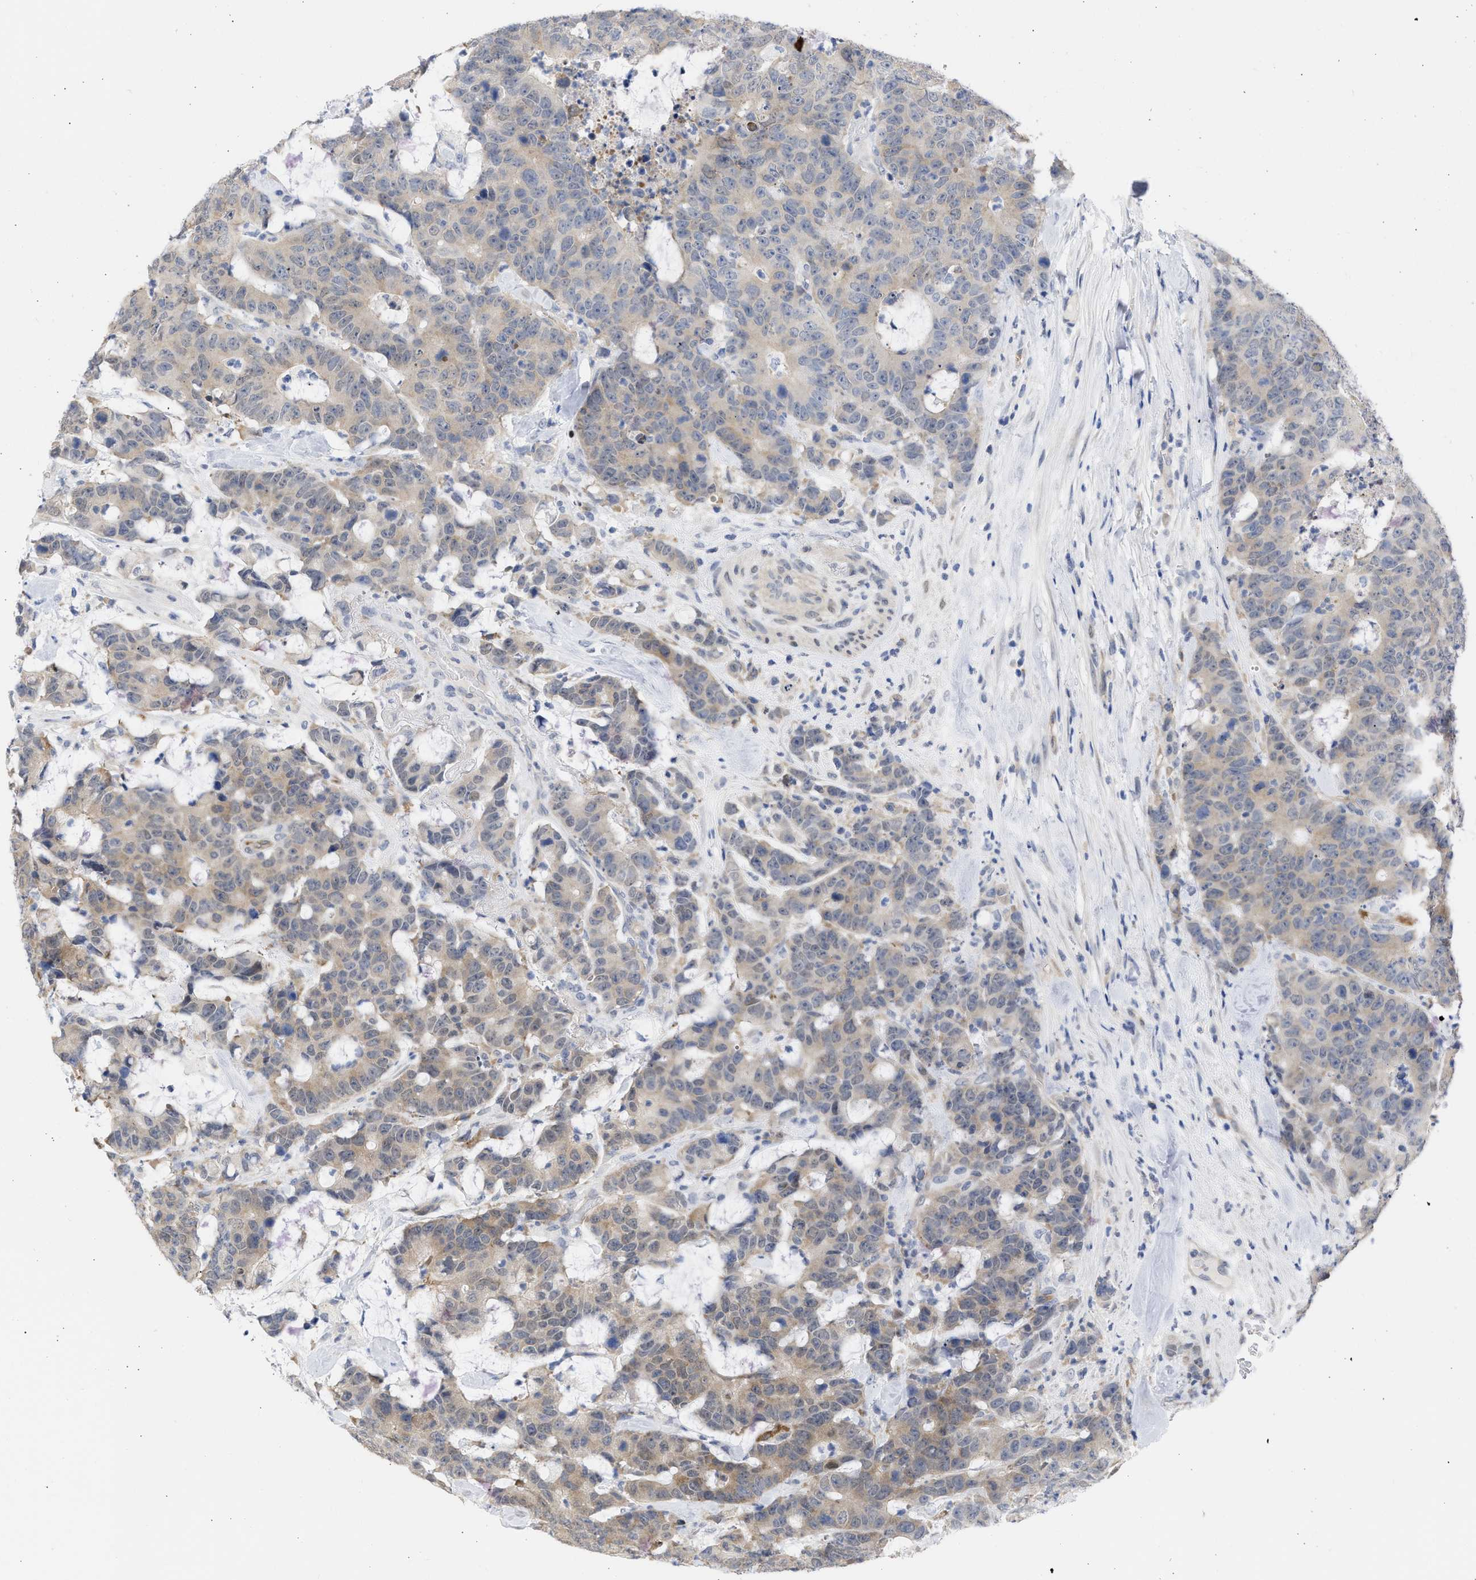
{"staining": {"intensity": "weak", "quantity": "25%-75%", "location": "cytoplasmic/membranous"}, "tissue": "colorectal cancer", "cell_type": "Tumor cells", "image_type": "cancer", "snomed": [{"axis": "morphology", "description": "Adenocarcinoma, NOS"}, {"axis": "topography", "description": "Colon"}], "caption": "Tumor cells demonstrate low levels of weak cytoplasmic/membranous positivity in about 25%-75% of cells in human colorectal cancer.", "gene": "THRA", "patient": {"sex": "female", "age": 86}}